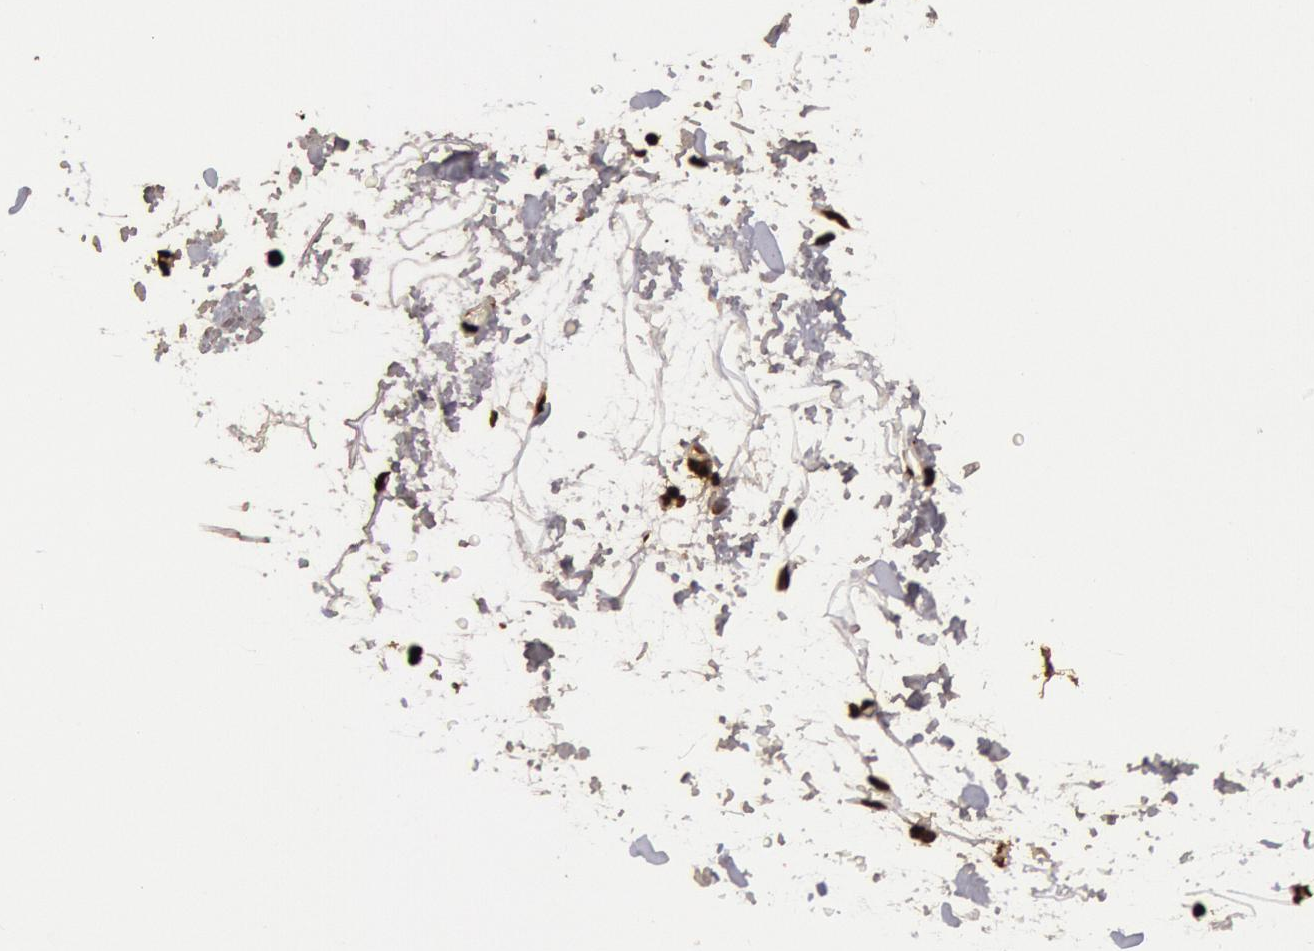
{"staining": {"intensity": "strong", "quantity": ">75%", "location": "nuclear"}, "tissue": "adipose tissue", "cell_type": "Adipocytes", "image_type": "normal", "snomed": [{"axis": "morphology", "description": "Normal tissue, NOS"}, {"axis": "topography", "description": "Soft tissue"}], "caption": "IHC of normal adipose tissue exhibits high levels of strong nuclear staining in approximately >75% of adipocytes. The protein is shown in brown color, while the nuclei are stained blue.", "gene": "H3", "patient": {"sex": "male", "age": 72}}